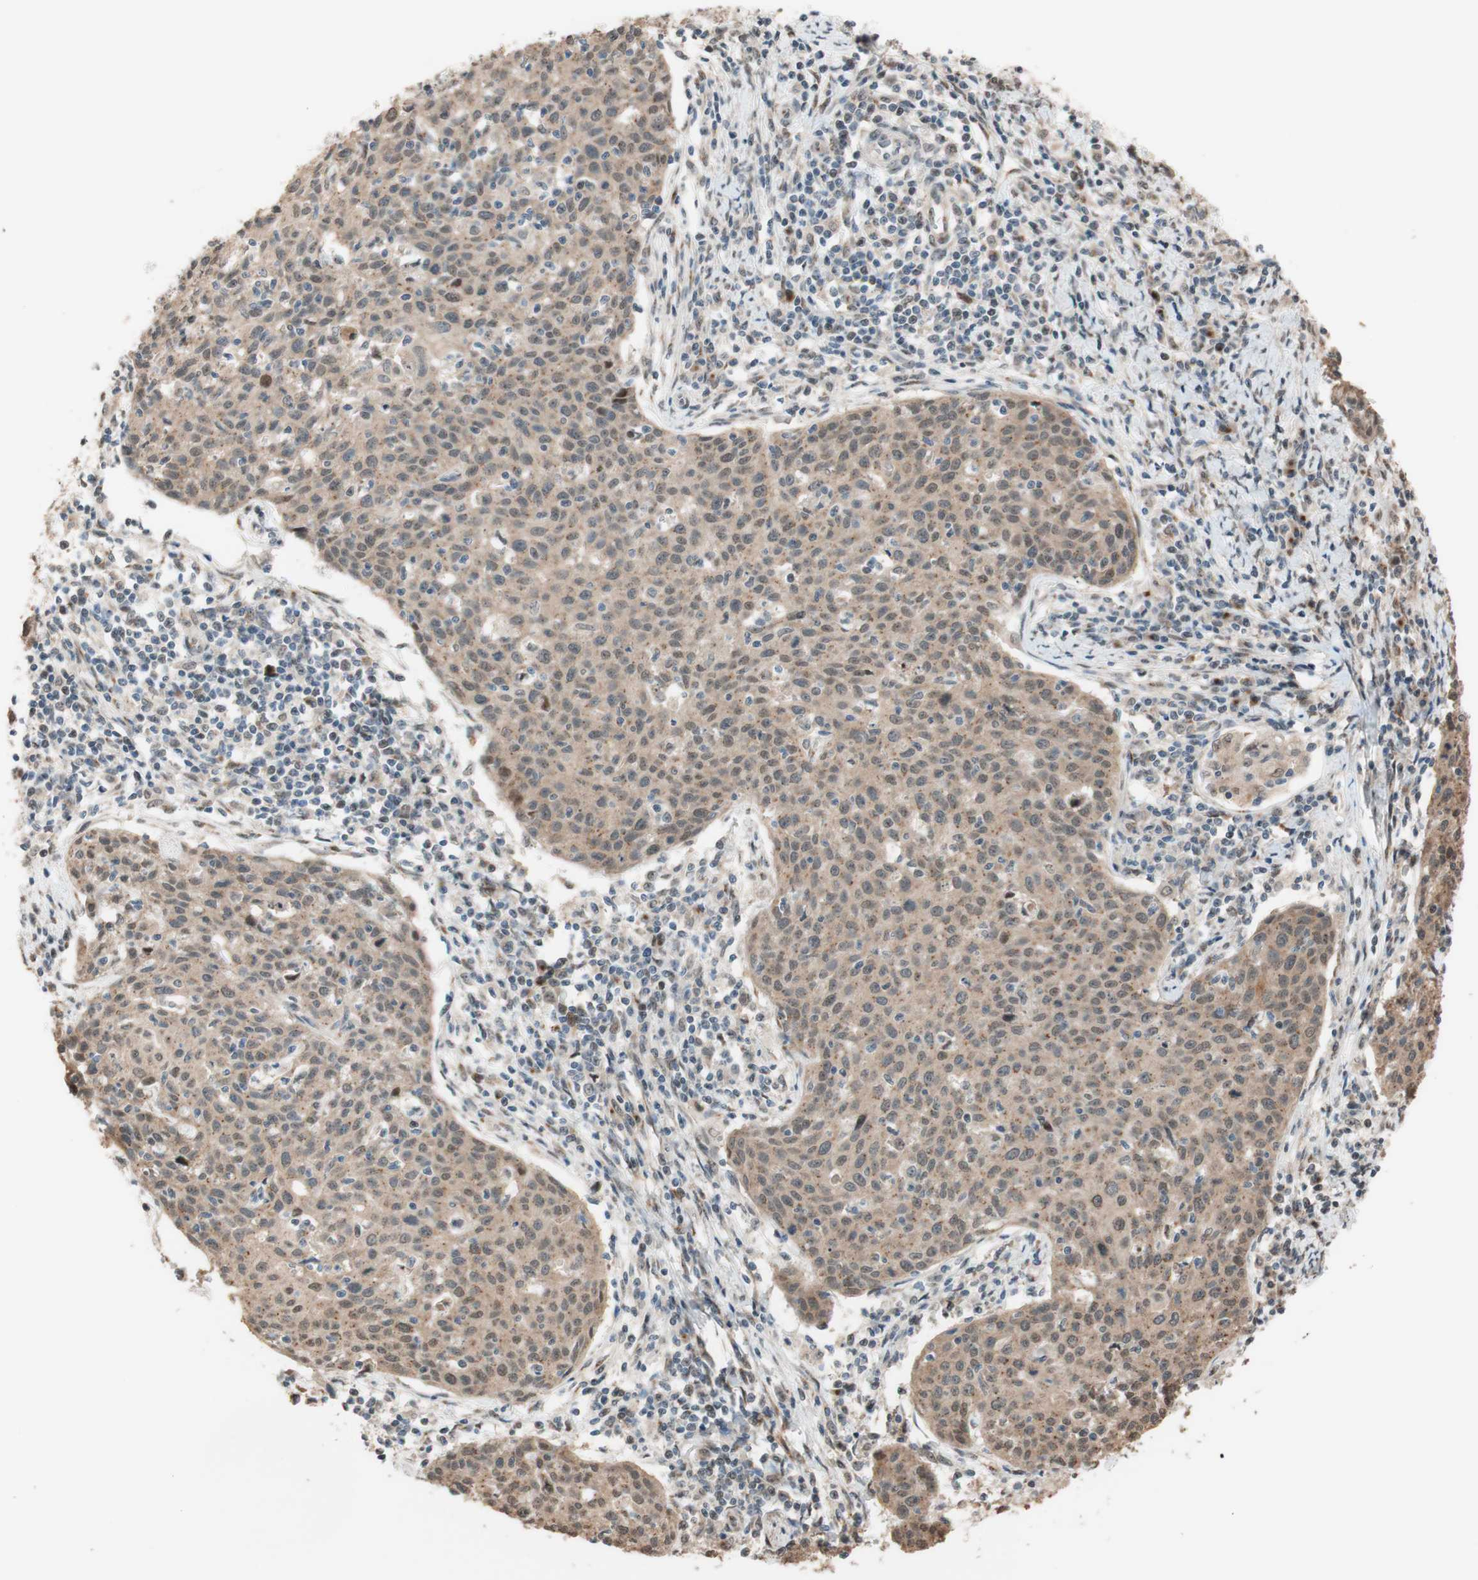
{"staining": {"intensity": "weak", "quantity": ">75%", "location": "cytoplasmic/membranous"}, "tissue": "cervical cancer", "cell_type": "Tumor cells", "image_type": "cancer", "snomed": [{"axis": "morphology", "description": "Squamous cell carcinoma, NOS"}, {"axis": "topography", "description": "Cervix"}], "caption": "Immunohistochemistry of squamous cell carcinoma (cervical) demonstrates low levels of weak cytoplasmic/membranous positivity in about >75% of tumor cells.", "gene": "CCNC", "patient": {"sex": "female", "age": 38}}